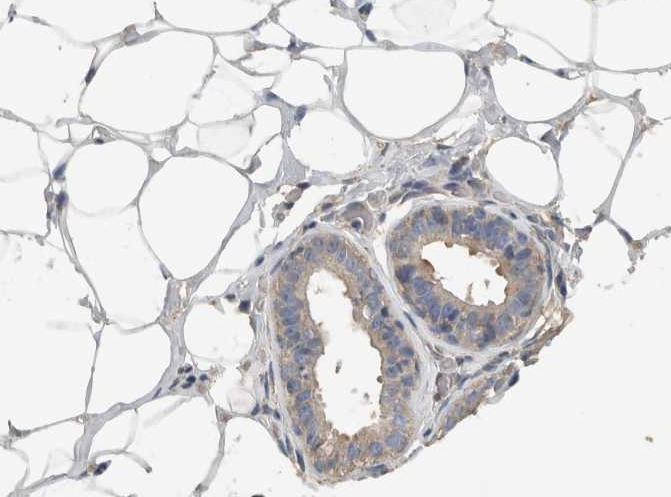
{"staining": {"intensity": "weak", "quantity": ">75%", "location": "cytoplasmic/membranous"}, "tissue": "adipose tissue", "cell_type": "Adipocytes", "image_type": "normal", "snomed": [{"axis": "morphology", "description": "Normal tissue, NOS"}, {"axis": "morphology", "description": "Fibrosis, NOS"}, {"axis": "topography", "description": "Breast"}, {"axis": "topography", "description": "Adipose tissue"}], "caption": "Brown immunohistochemical staining in normal human adipose tissue shows weak cytoplasmic/membranous staining in approximately >75% of adipocytes.", "gene": "EIF4G3", "patient": {"sex": "female", "age": 39}}